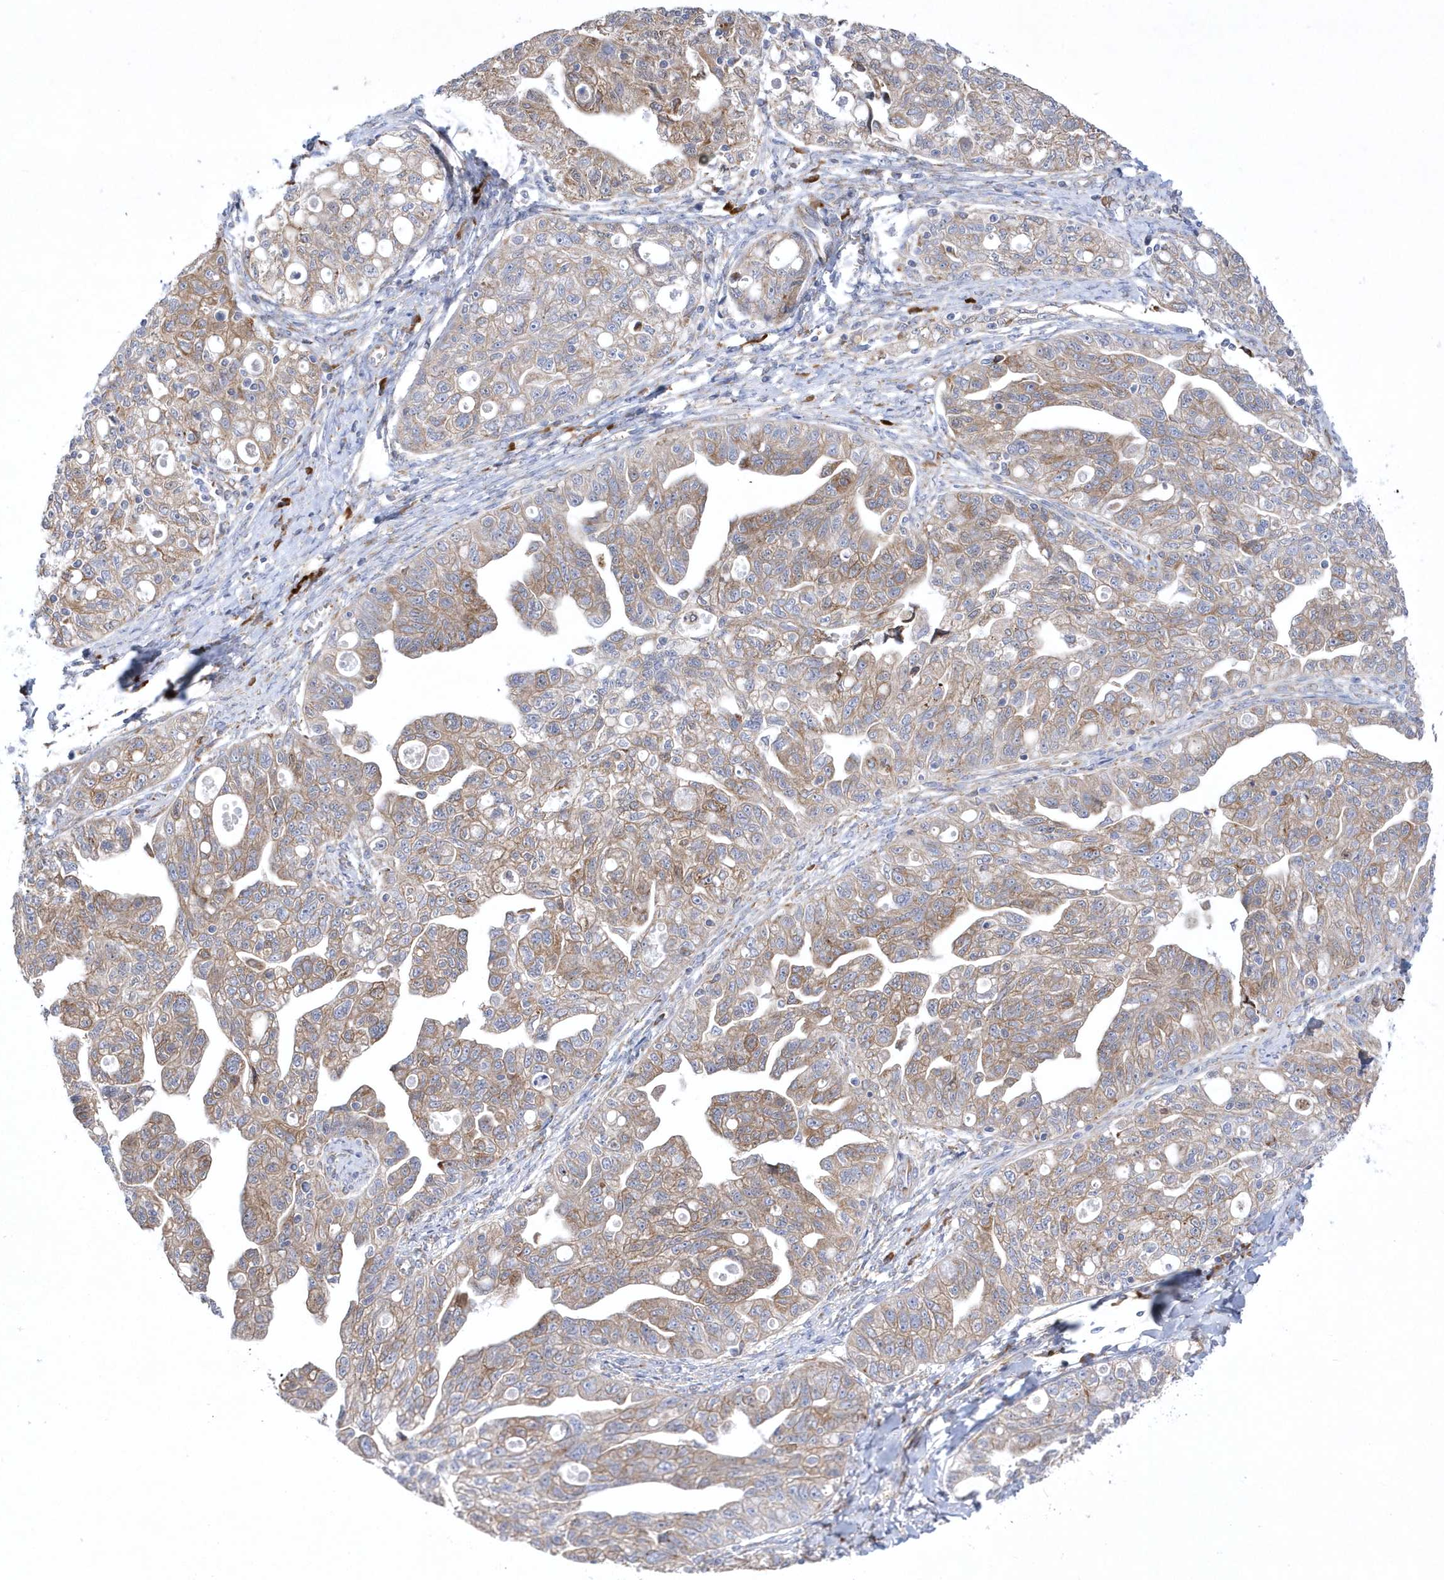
{"staining": {"intensity": "weak", "quantity": ">75%", "location": "cytoplasmic/membranous"}, "tissue": "ovarian cancer", "cell_type": "Tumor cells", "image_type": "cancer", "snomed": [{"axis": "morphology", "description": "Carcinoma, NOS"}, {"axis": "morphology", "description": "Cystadenocarcinoma, serous, NOS"}, {"axis": "topography", "description": "Ovary"}], "caption": "The histopathology image displays staining of ovarian cancer, revealing weak cytoplasmic/membranous protein positivity (brown color) within tumor cells.", "gene": "MED31", "patient": {"sex": "female", "age": 69}}